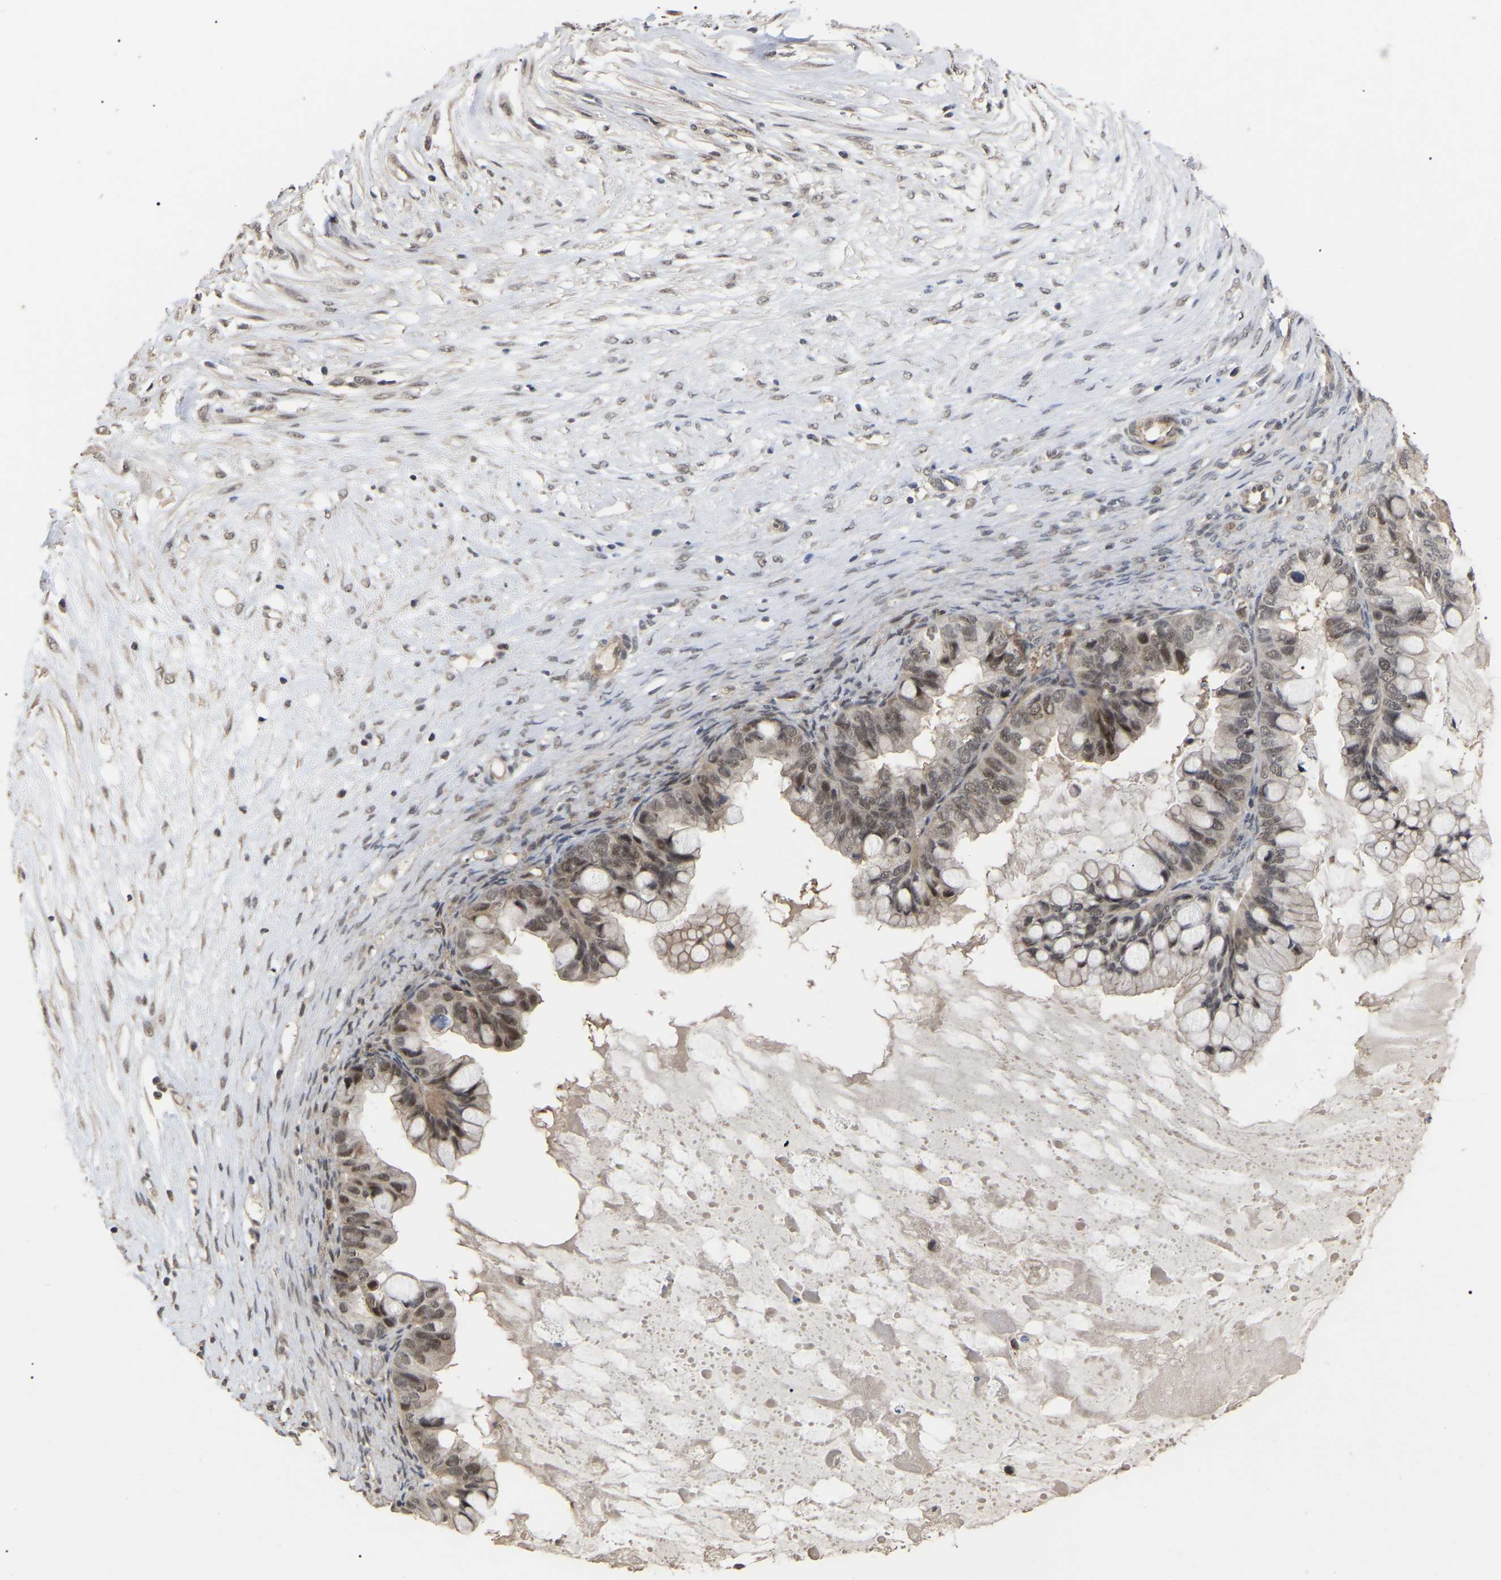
{"staining": {"intensity": "weak", "quantity": ">75%", "location": "nuclear"}, "tissue": "ovarian cancer", "cell_type": "Tumor cells", "image_type": "cancer", "snomed": [{"axis": "morphology", "description": "Cystadenocarcinoma, mucinous, NOS"}, {"axis": "topography", "description": "Ovary"}], "caption": "Weak nuclear protein staining is present in approximately >75% of tumor cells in ovarian cancer.", "gene": "JAZF1", "patient": {"sex": "female", "age": 80}}